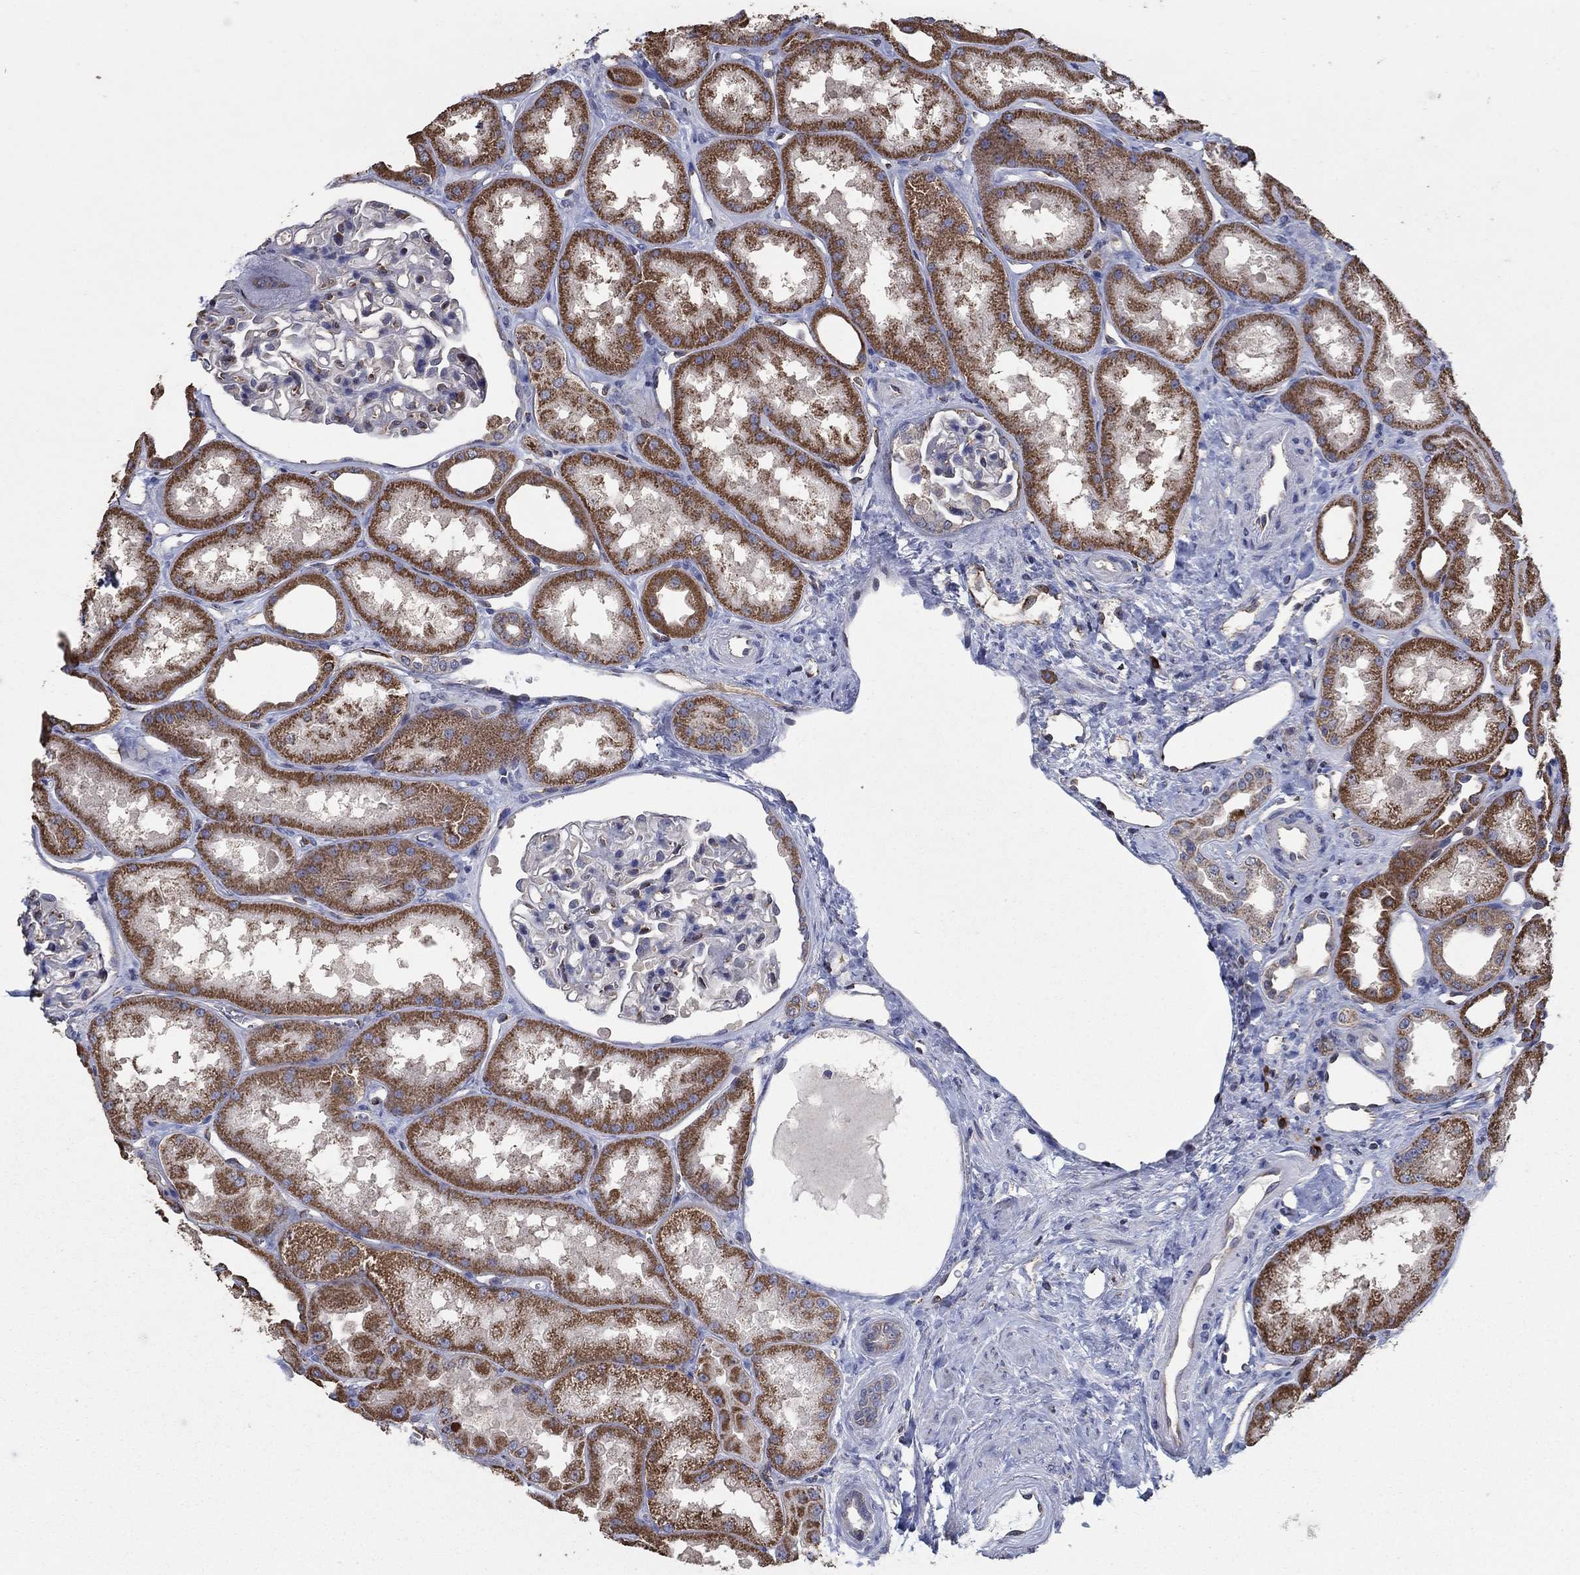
{"staining": {"intensity": "negative", "quantity": "none", "location": "none"}, "tissue": "kidney", "cell_type": "Cells in glomeruli", "image_type": "normal", "snomed": [{"axis": "morphology", "description": "Normal tissue, NOS"}, {"axis": "topography", "description": "Kidney"}], "caption": "Immunohistochemical staining of benign kidney demonstrates no significant expression in cells in glomeruli. (Stains: DAB immunohistochemistry (IHC) with hematoxylin counter stain, Microscopy: brightfield microscopy at high magnification).", "gene": "HID1", "patient": {"sex": "male", "age": 61}}